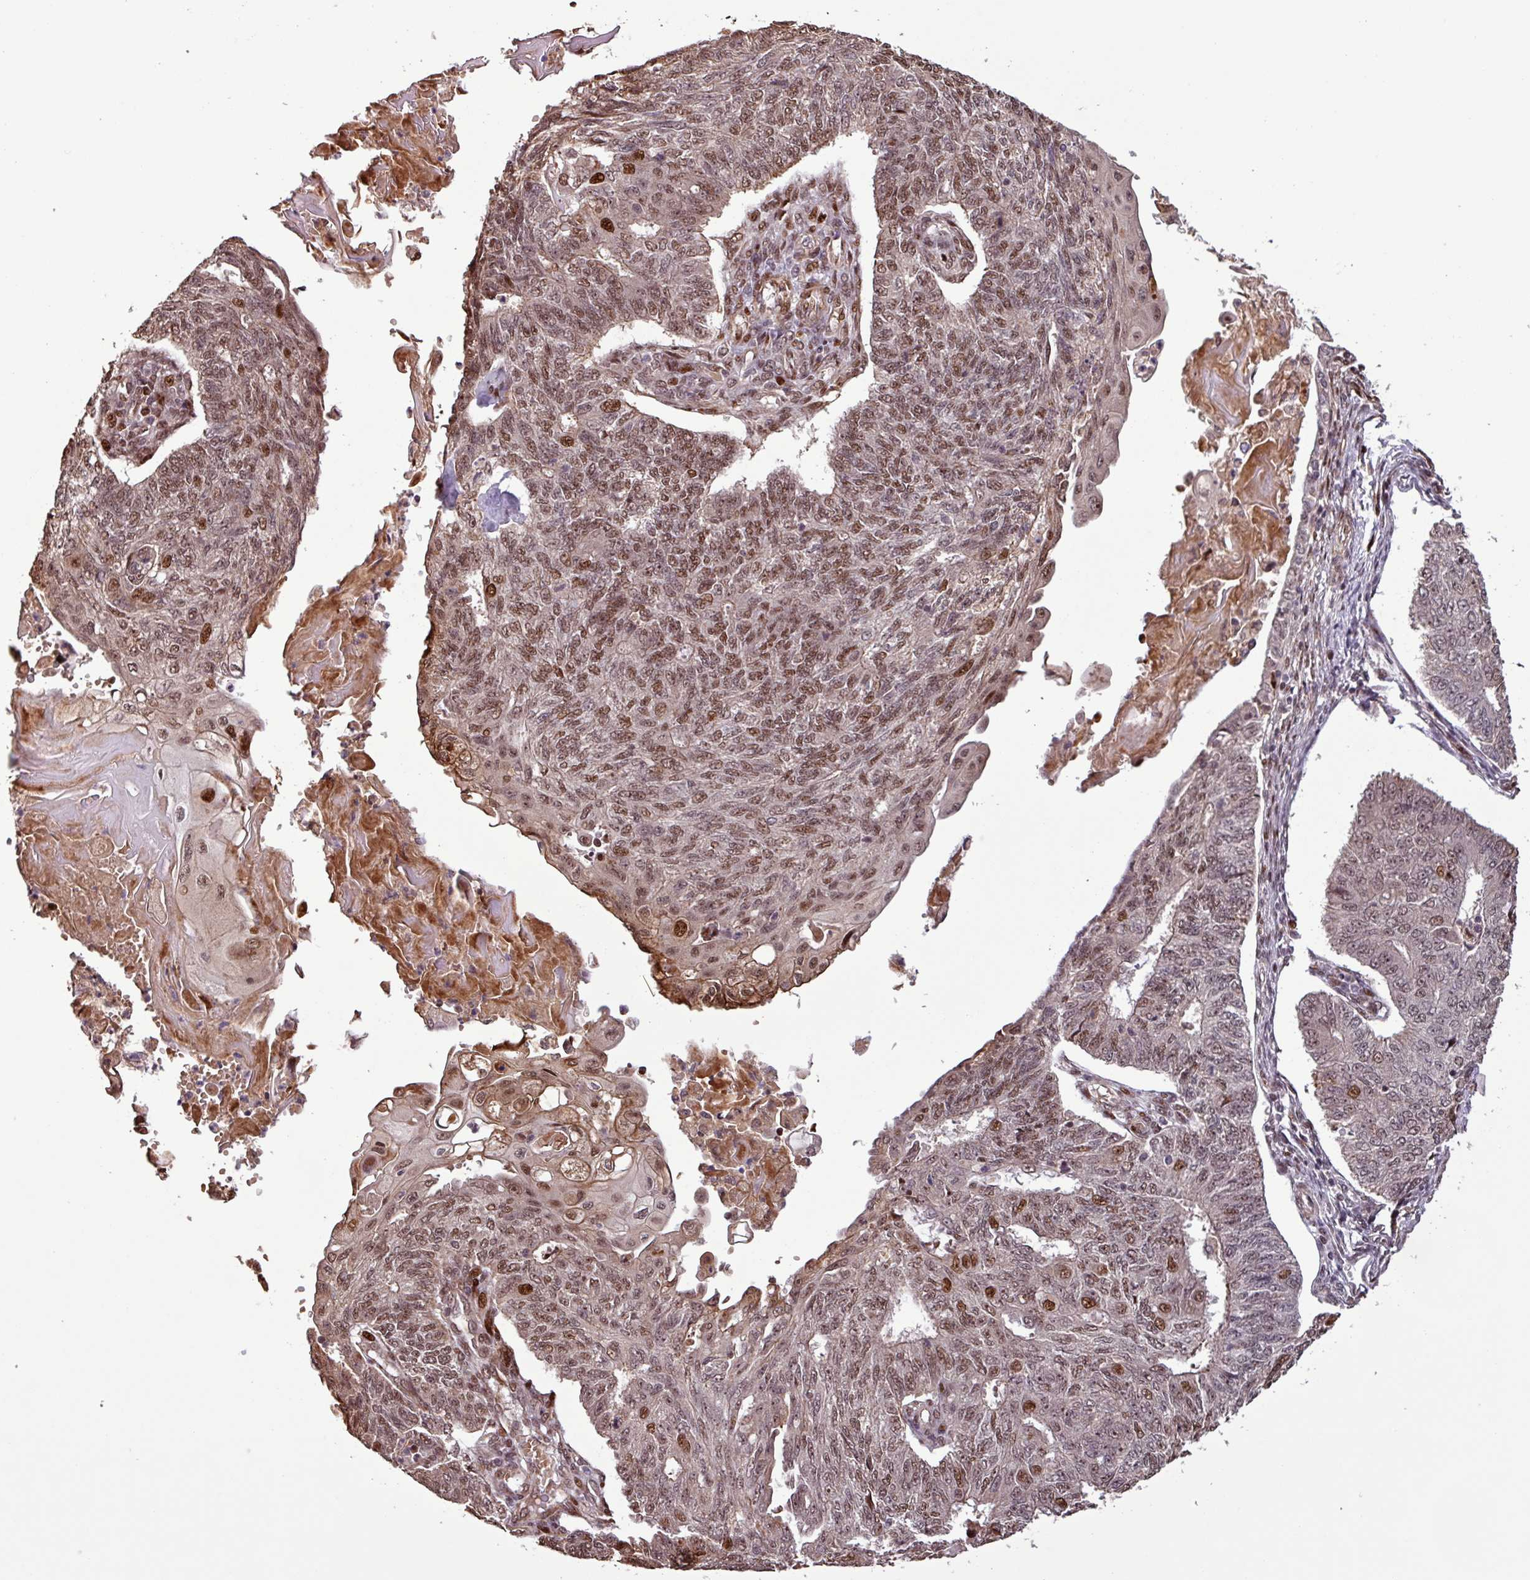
{"staining": {"intensity": "moderate", "quantity": ">75%", "location": "nuclear"}, "tissue": "endometrial cancer", "cell_type": "Tumor cells", "image_type": "cancer", "snomed": [{"axis": "morphology", "description": "Adenocarcinoma, NOS"}, {"axis": "topography", "description": "Endometrium"}], "caption": "Protein expression analysis of adenocarcinoma (endometrial) demonstrates moderate nuclear positivity in approximately >75% of tumor cells.", "gene": "SLC22A24", "patient": {"sex": "female", "age": 32}}